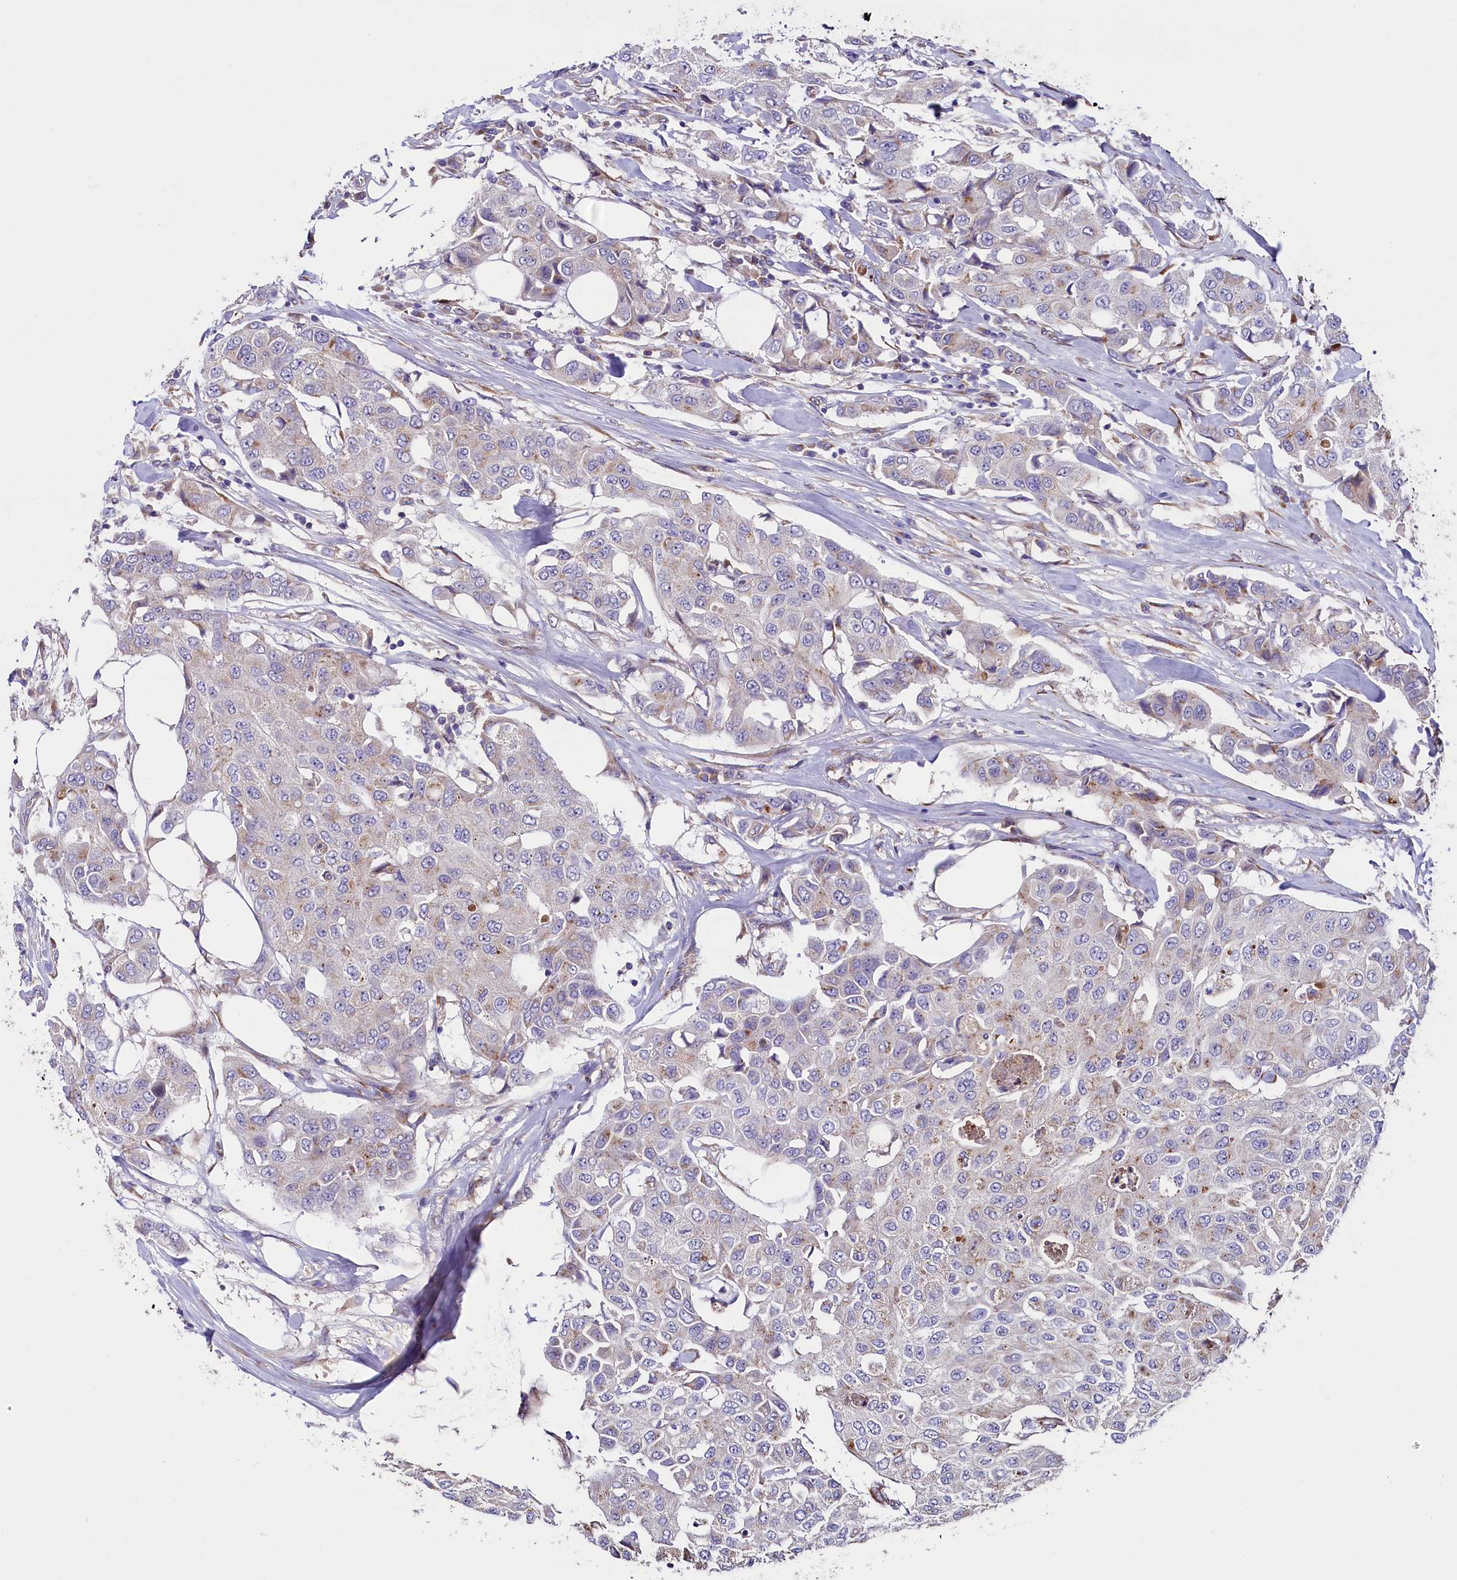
{"staining": {"intensity": "weak", "quantity": "<25%", "location": "cytoplasmic/membranous"}, "tissue": "breast cancer", "cell_type": "Tumor cells", "image_type": "cancer", "snomed": [{"axis": "morphology", "description": "Duct carcinoma"}, {"axis": "topography", "description": "Breast"}], "caption": "Immunohistochemical staining of breast cancer (infiltrating ductal carcinoma) displays no significant staining in tumor cells. (Immunohistochemistry, brightfield microscopy, high magnification).", "gene": "GPR108", "patient": {"sex": "female", "age": 80}}